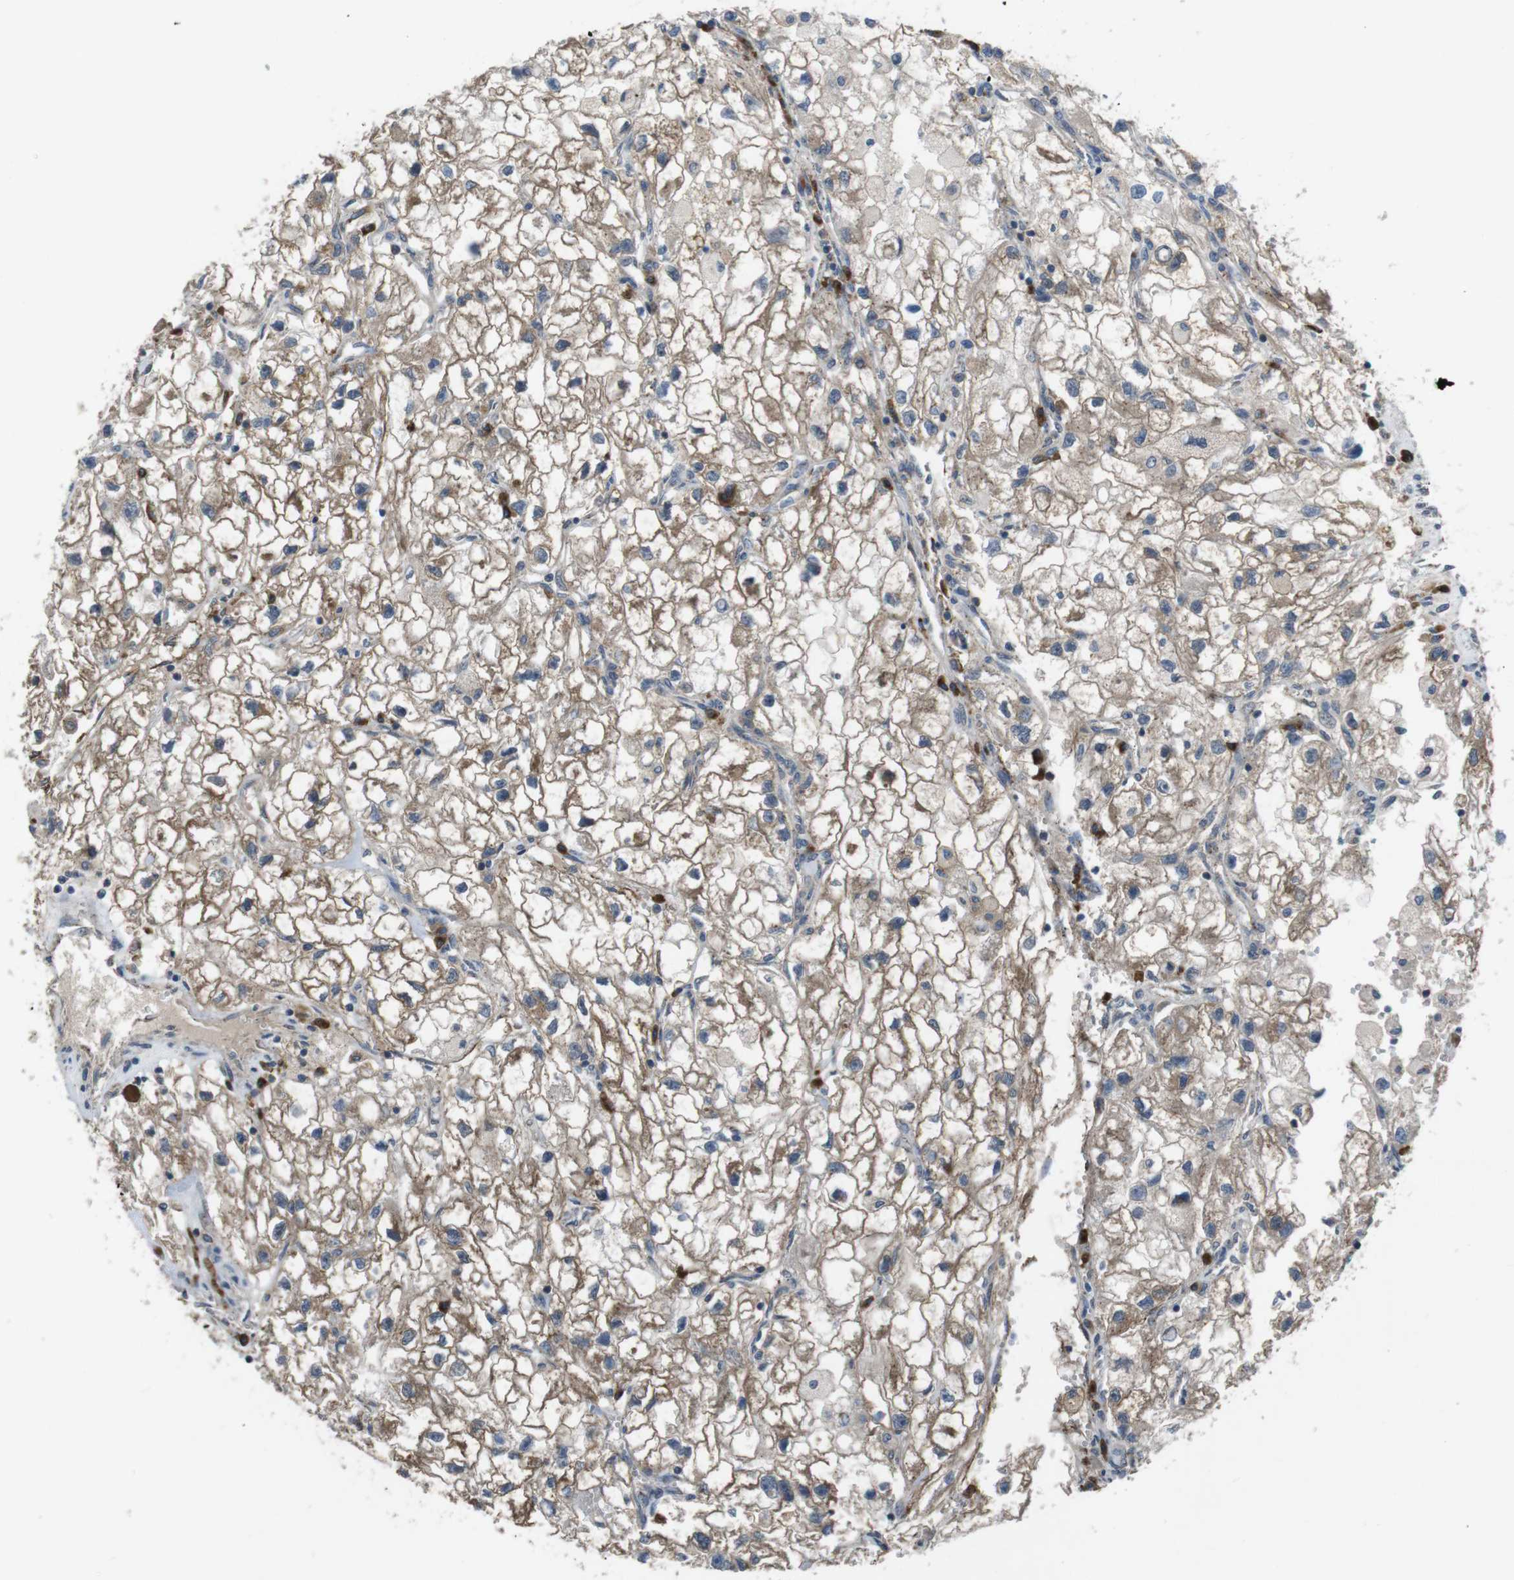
{"staining": {"intensity": "moderate", "quantity": ">75%", "location": "cytoplasmic/membranous"}, "tissue": "renal cancer", "cell_type": "Tumor cells", "image_type": "cancer", "snomed": [{"axis": "morphology", "description": "Adenocarcinoma, NOS"}, {"axis": "topography", "description": "Kidney"}], "caption": "Immunohistochemistry of renal cancer (adenocarcinoma) displays medium levels of moderate cytoplasmic/membranous positivity in approximately >75% of tumor cells. The protein is stained brown, and the nuclei are stained in blue (DAB IHC with brightfield microscopy, high magnification).", "gene": "SLC22A23", "patient": {"sex": "female", "age": 70}}